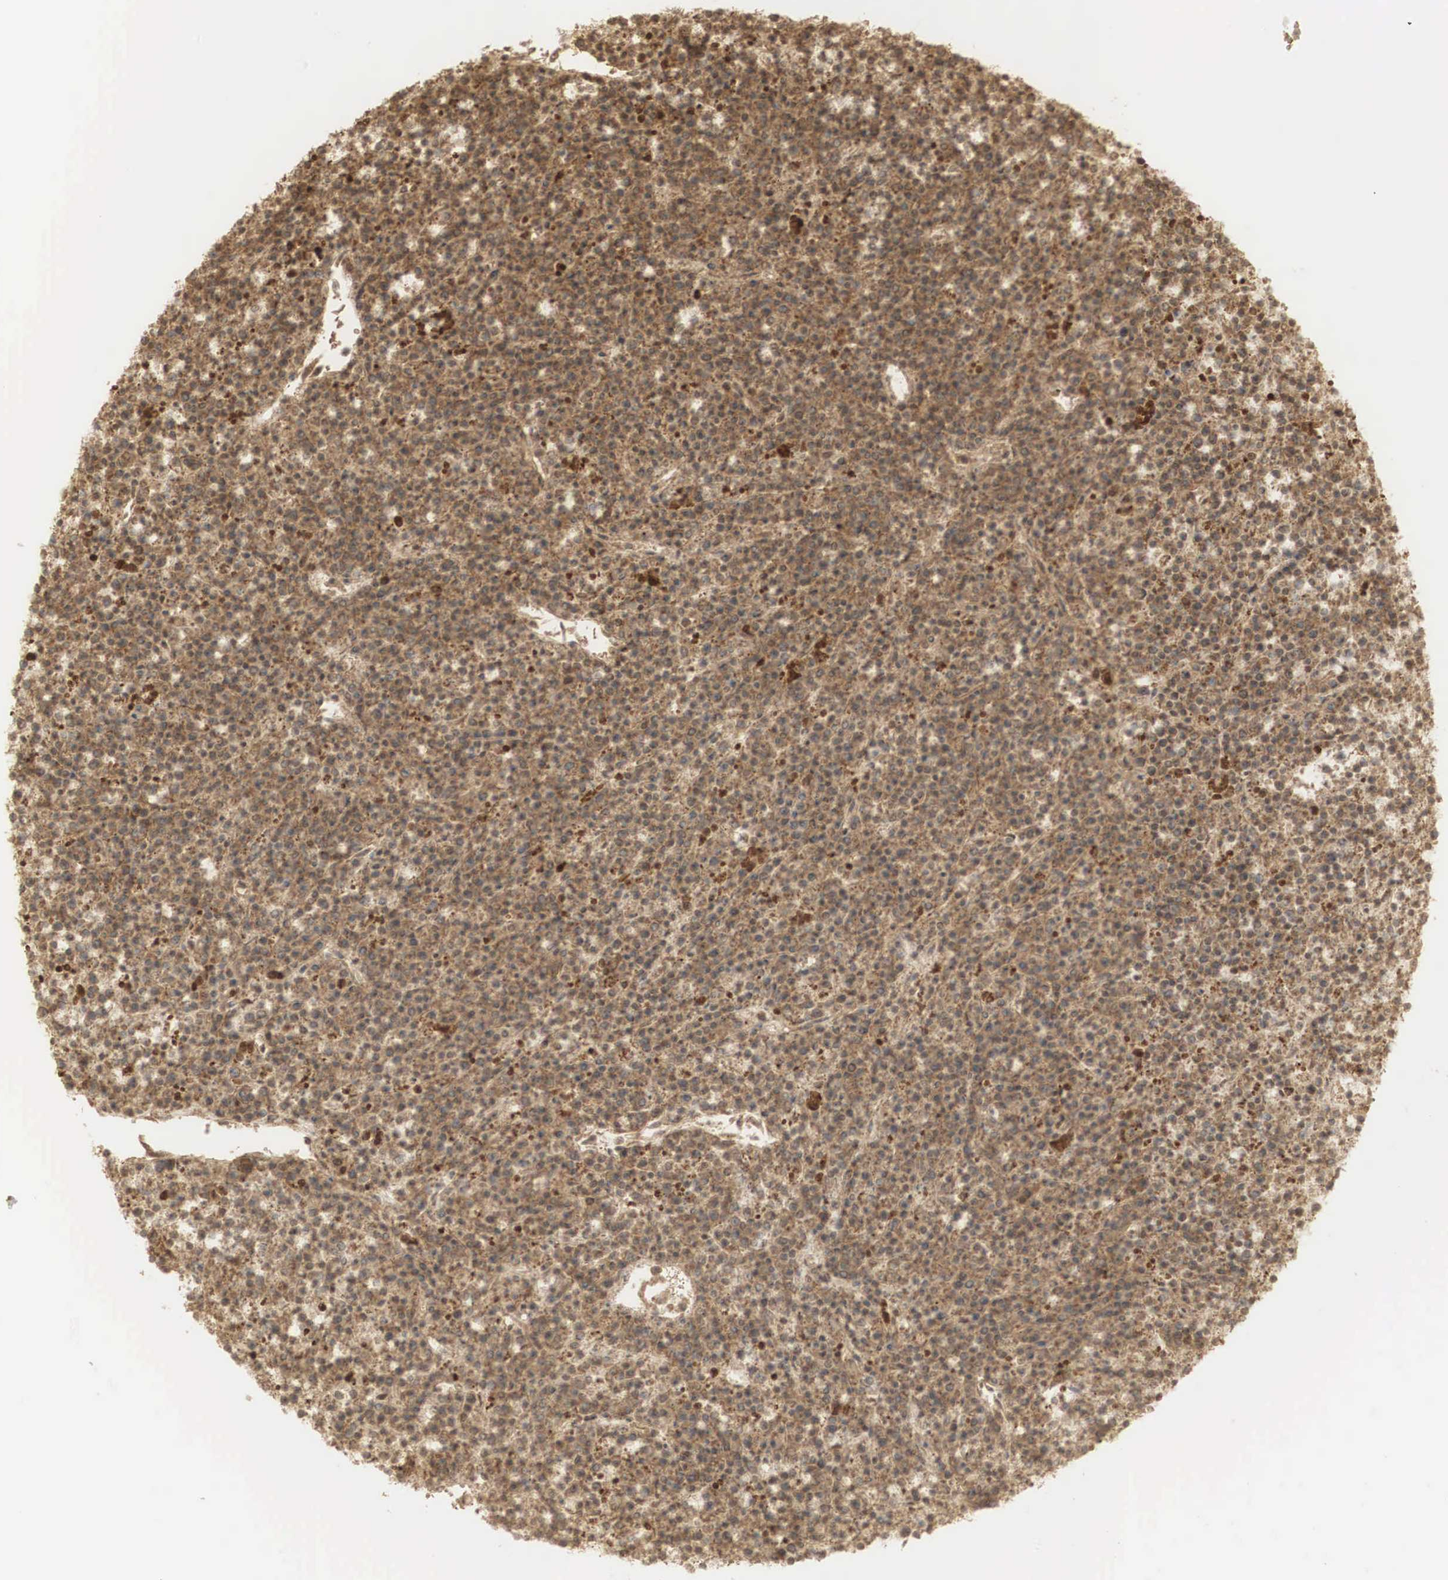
{"staining": {"intensity": "strong", "quantity": ">75%", "location": "cytoplasmic/membranous,nuclear"}, "tissue": "lymphoma", "cell_type": "Tumor cells", "image_type": "cancer", "snomed": [{"axis": "morphology", "description": "Malignant lymphoma, non-Hodgkin's type, High grade"}, {"axis": "topography", "description": "Ovary"}], "caption": "Strong cytoplasmic/membranous and nuclear staining for a protein is identified in about >75% of tumor cells of lymphoma using immunohistochemistry.", "gene": "RNF113A", "patient": {"sex": "female", "age": 56}}